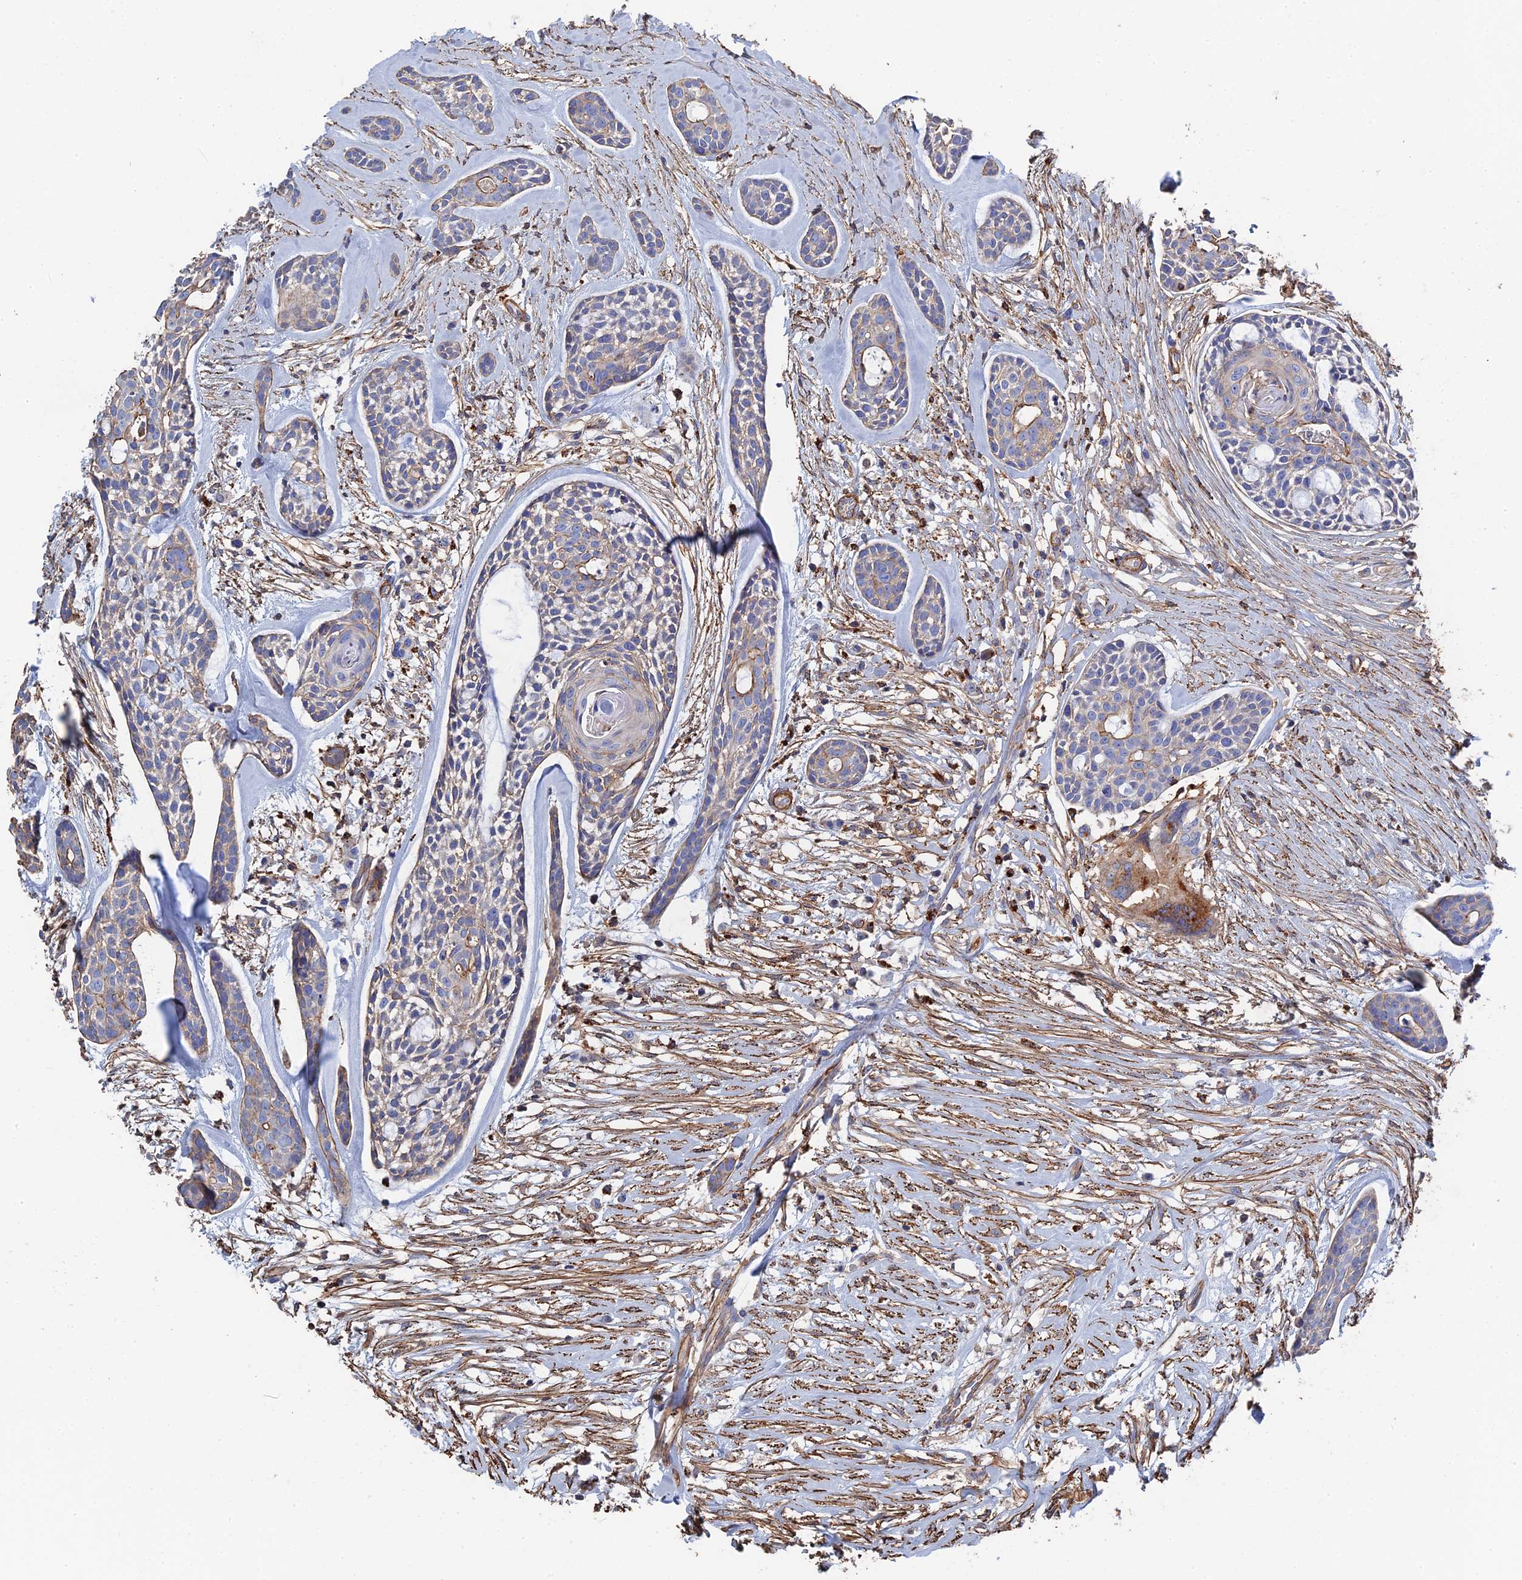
{"staining": {"intensity": "negative", "quantity": "none", "location": "none"}, "tissue": "head and neck cancer", "cell_type": "Tumor cells", "image_type": "cancer", "snomed": [{"axis": "morphology", "description": "Adenocarcinoma, NOS"}, {"axis": "topography", "description": "Subcutis"}, {"axis": "topography", "description": "Head-Neck"}], "caption": "DAB immunohistochemical staining of adenocarcinoma (head and neck) reveals no significant expression in tumor cells.", "gene": "STRA6", "patient": {"sex": "female", "age": 73}}